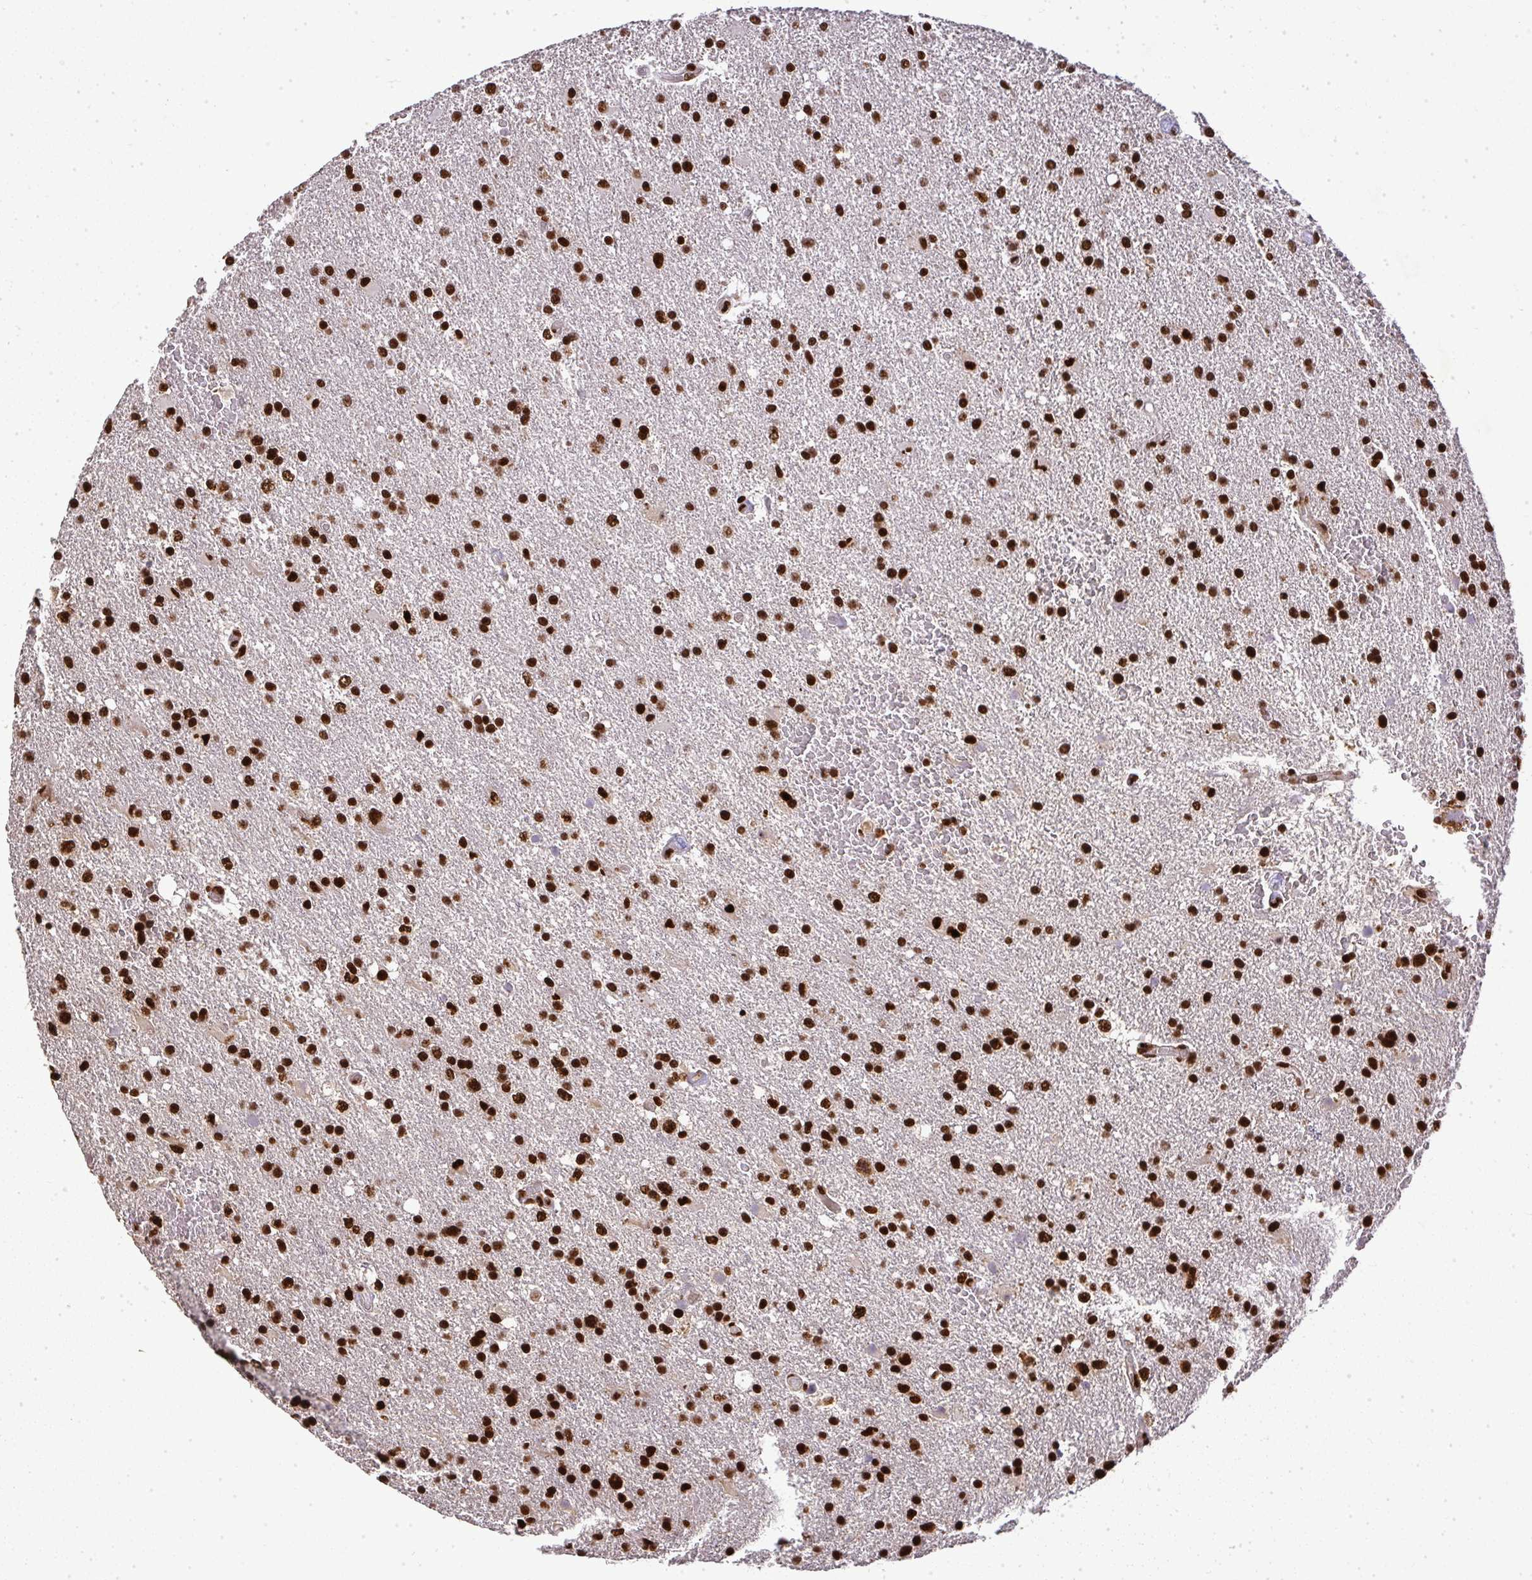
{"staining": {"intensity": "strong", "quantity": ">75%", "location": "nuclear"}, "tissue": "glioma", "cell_type": "Tumor cells", "image_type": "cancer", "snomed": [{"axis": "morphology", "description": "Glioma, malignant, High grade"}, {"axis": "topography", "description": "Brain"}], "caption": "The immunohistochemical stain highlights strong nuclear staining in tumor cells of high-grade glioma (malignant) tissue.", "gene": "U2AF1", "patient": {"sex": "male", "age": 68}}